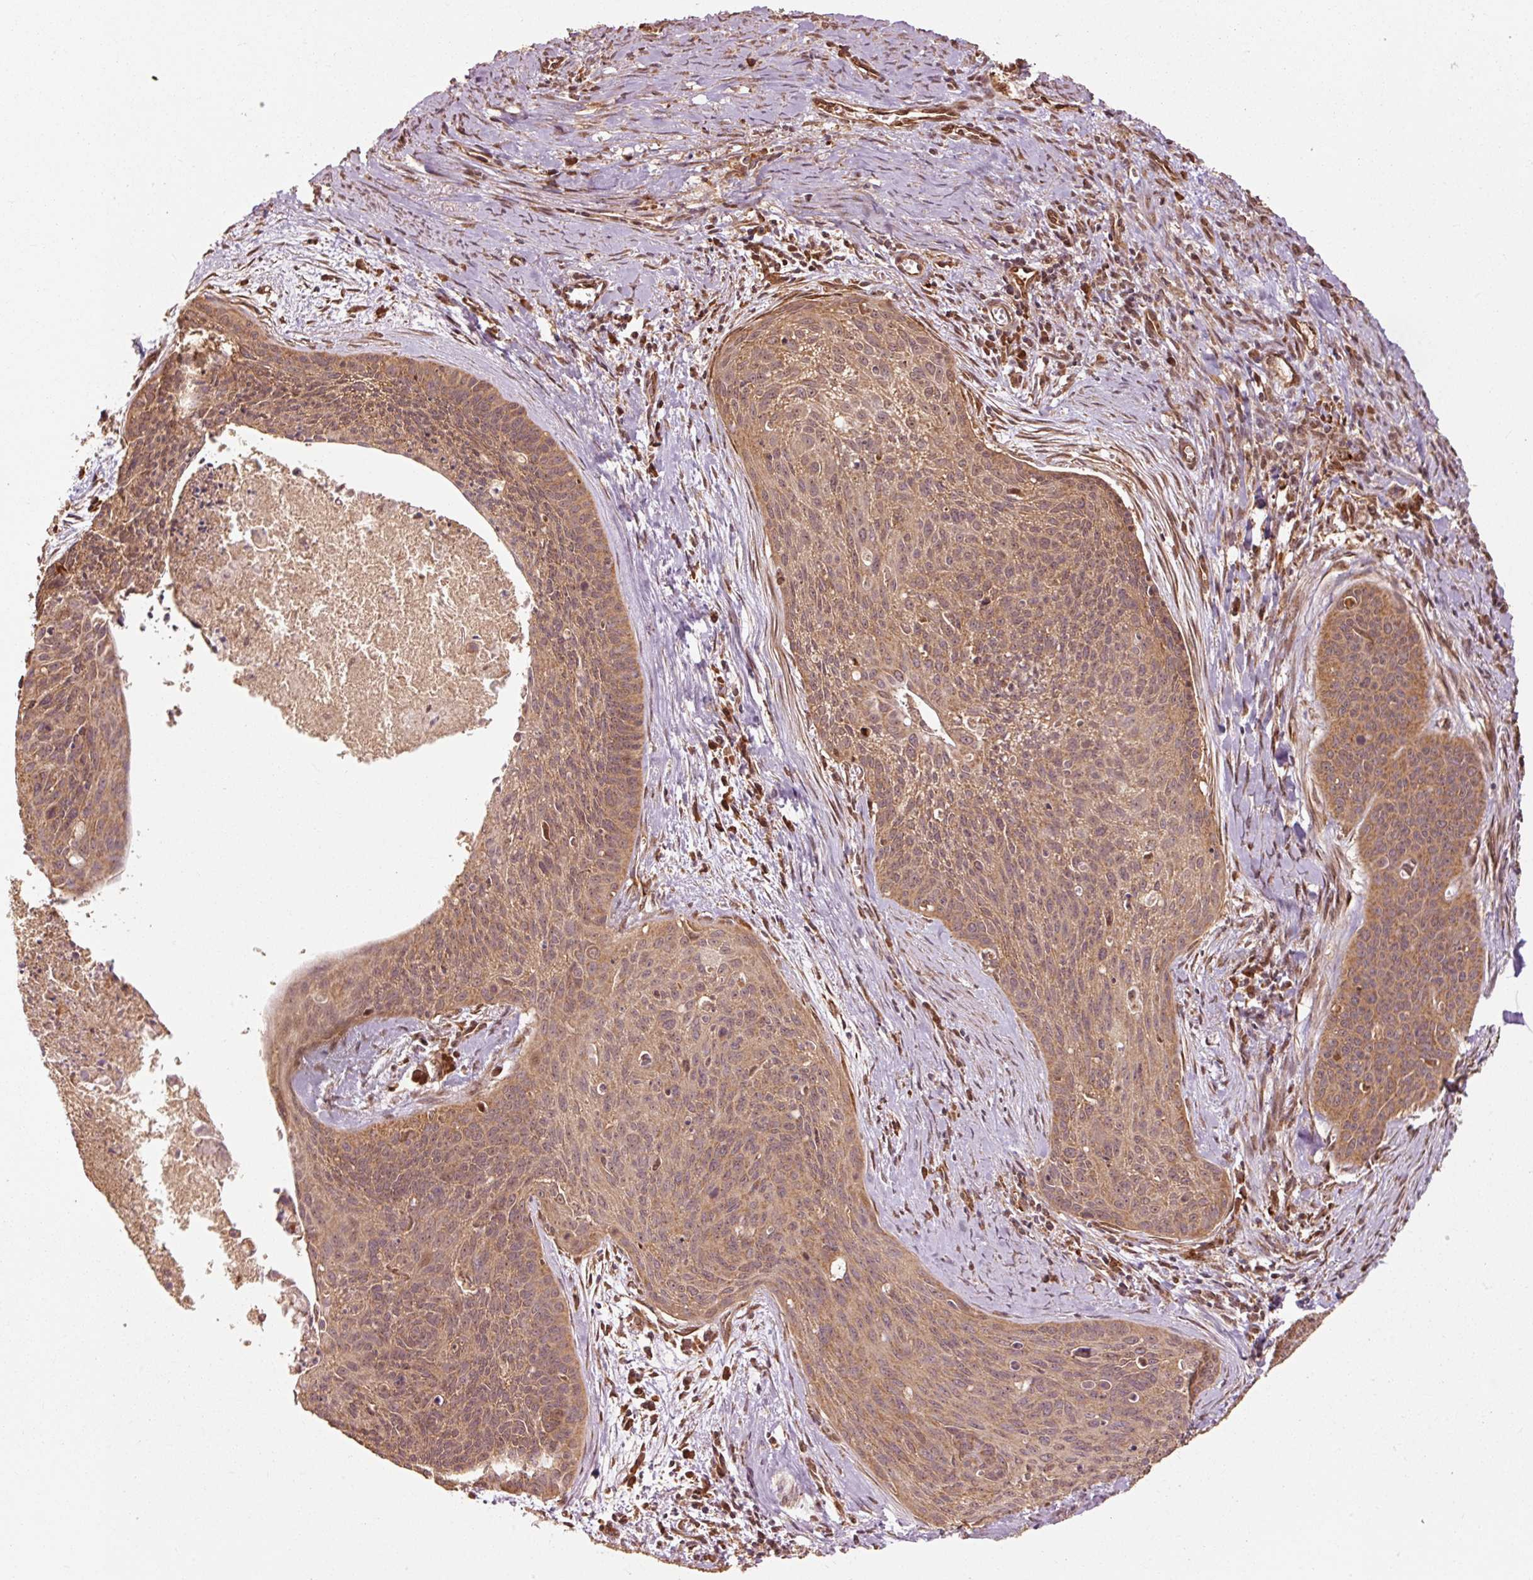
{"staining": {"intensity": "moderate", "quantity": ">75%", "location": "cytoplasmic/membranous"}, "tissue": "cervical cancer", "cell_type": "Tumor cells", "image_type": "cancer", "snomed": [{"axis": "morphology", "description": "Squamous cell carcinoma, NOS"}, {"axis": "topography", "description": "Cervix"}], "caption": "A brown stain labels moderate cytoplasmic/membranous expression of a protein in cervical cancer tumor cells. The protein is stained brown, and the nuclei are stained in blue (DAB (3,3'-diaminobenzidine) IHC with brightfield microscopy, high magnification).", "gene": "MRPL16", "patient": {"sex": "female", "age": 55}}